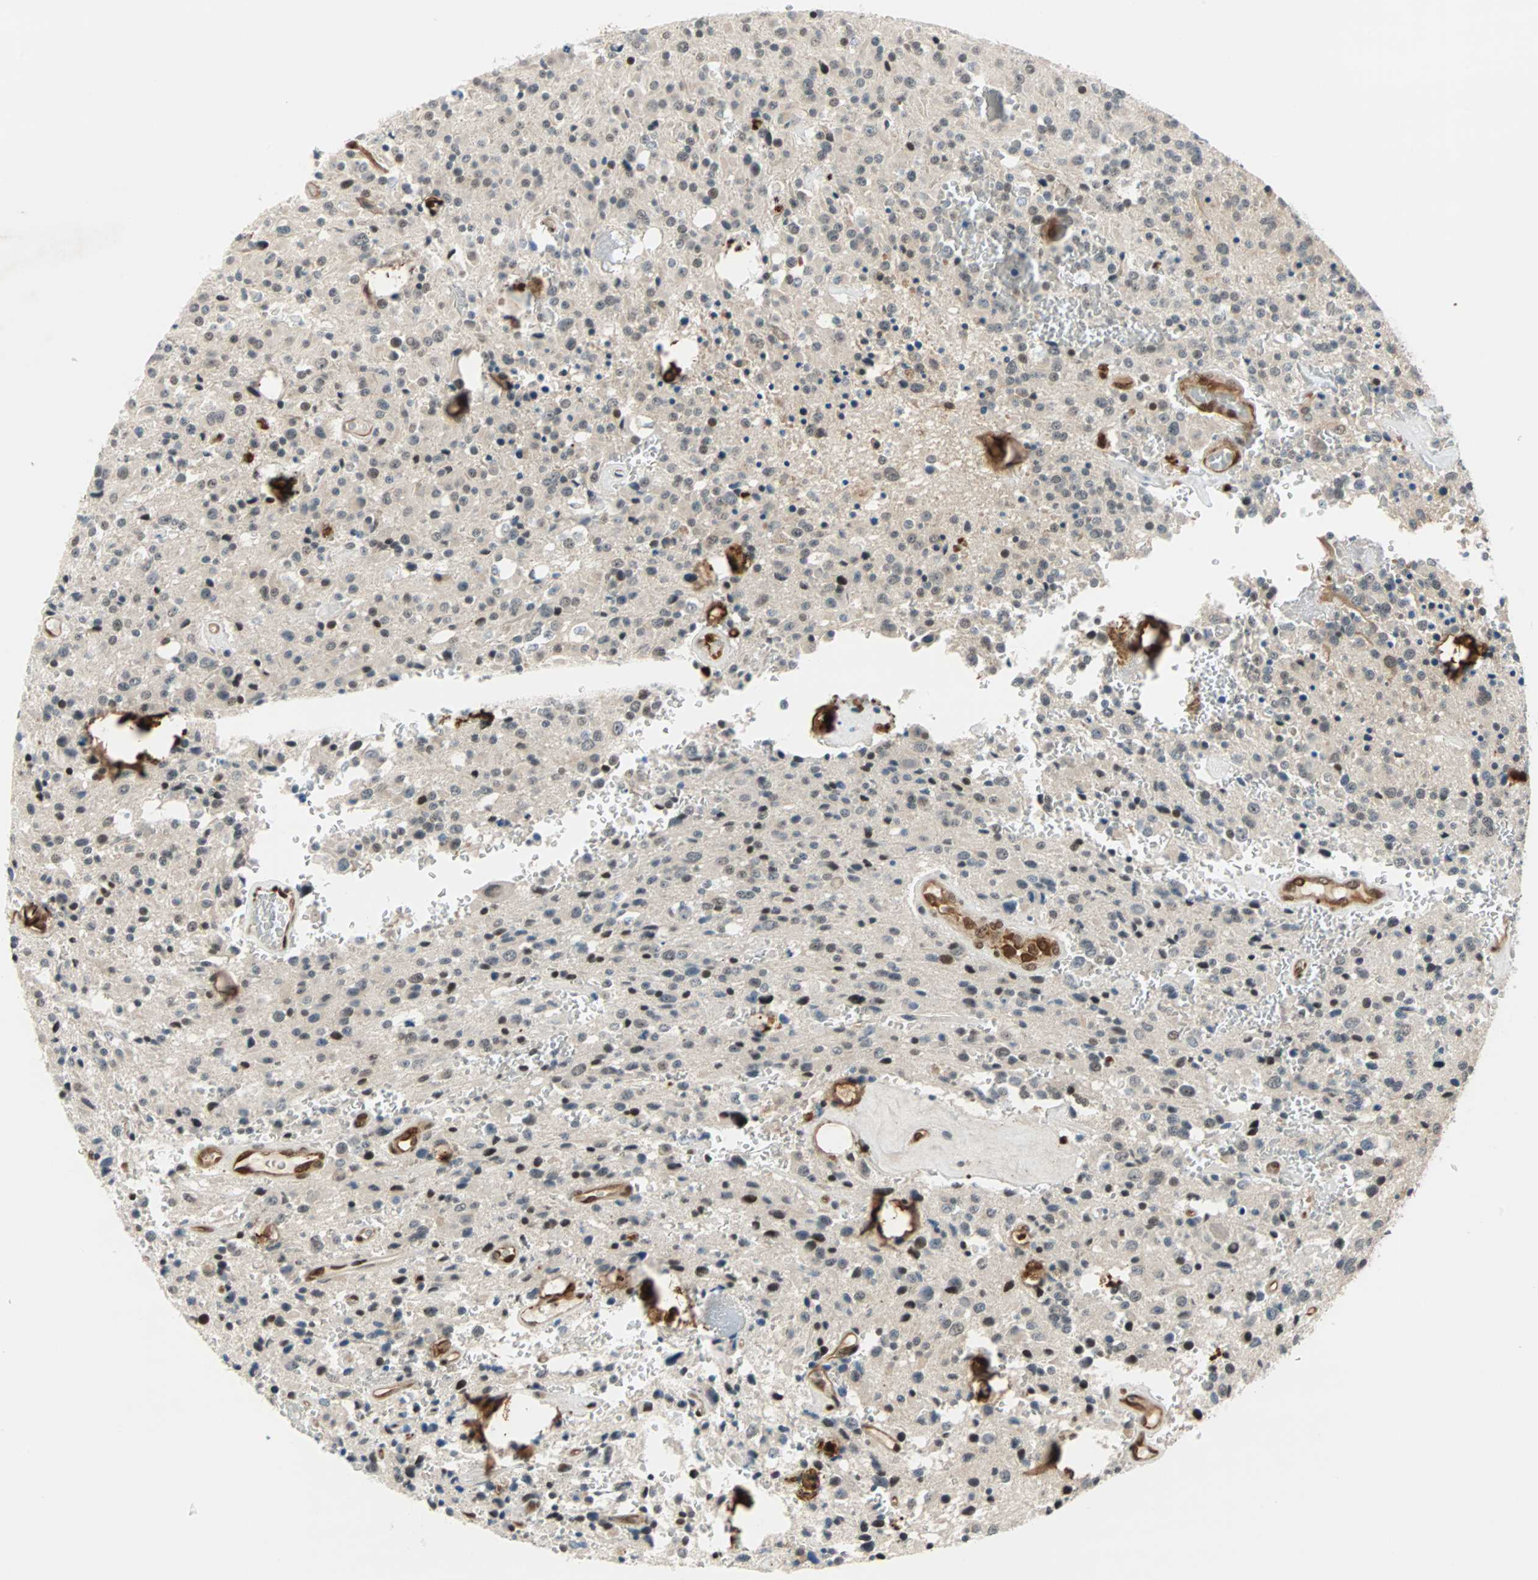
{"staining": {"intensity": "moderate", "quantity": "<25%", "location": "nuclear"}, "tissue": "glioma", "cell_type": "Tumor cells", "image_type": "cancer", "snomed": [{"axis": "morphology", "description": "Glioma, malignant, Low grade"}, {"axis": "topography", "description": "Brain"}], "caption": "Immunohistochemistry of human malignant glioma (low-grade) demonstrates low levels of moderate nuclear staining in about <25% of tumor cells.", "gene": "WWTR1", "patient": {"sex": "male", "age": 58}}